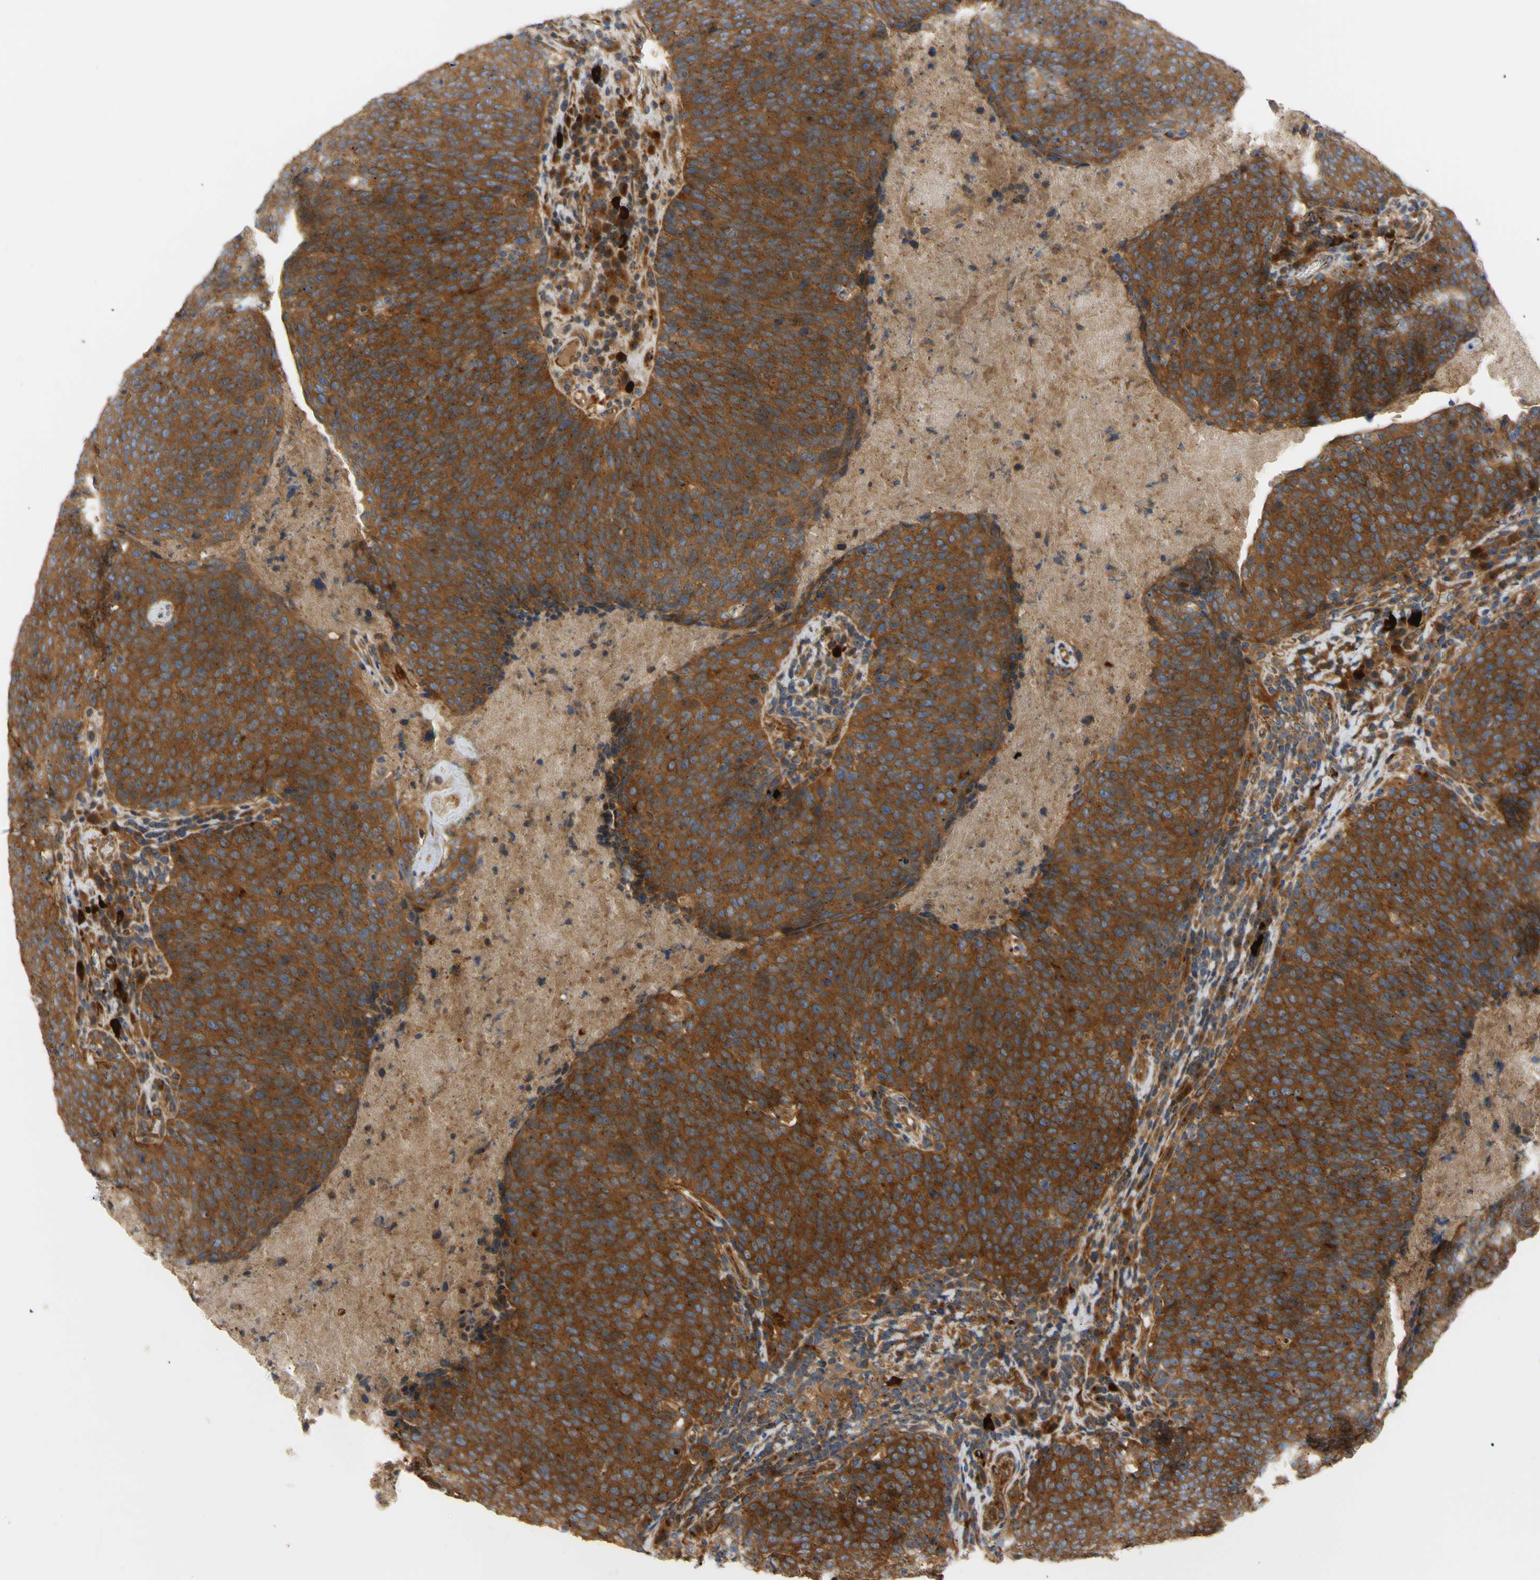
{"staining": {"intensity": "strong", "quantity": ">75%", "location": "cytoplasmic/membranous"}, "tissue": "head and neck cancer", "cell_type": "Tumor cells", "image_type": "cancer", "snomed": [{"axis": "morphology", "description": "Squamous cell carcinoma, NOS"}, {"axis": "morphology", "description": "Squamous cell carcinoma, metastatic, NOS"}, {"axis": "topography", "description": "Lymph node"}, {"axis": "topography", "description": "Head-Neck"}], "caption": "IHC staining of head and neck cancer (squamous cell carcinoma), which shows high levels of strong cytoplasmic/membranous positivity in approximately >75% of tumor cells indicating strong cytoplasmic/membranous protein expression. The staining was performed using DAB (brown) for protein detection and nuclei were counterstained in hematoxylin (blue).", "gene": "TUBG2", "patient": {"sex": "male", "age": 62}}